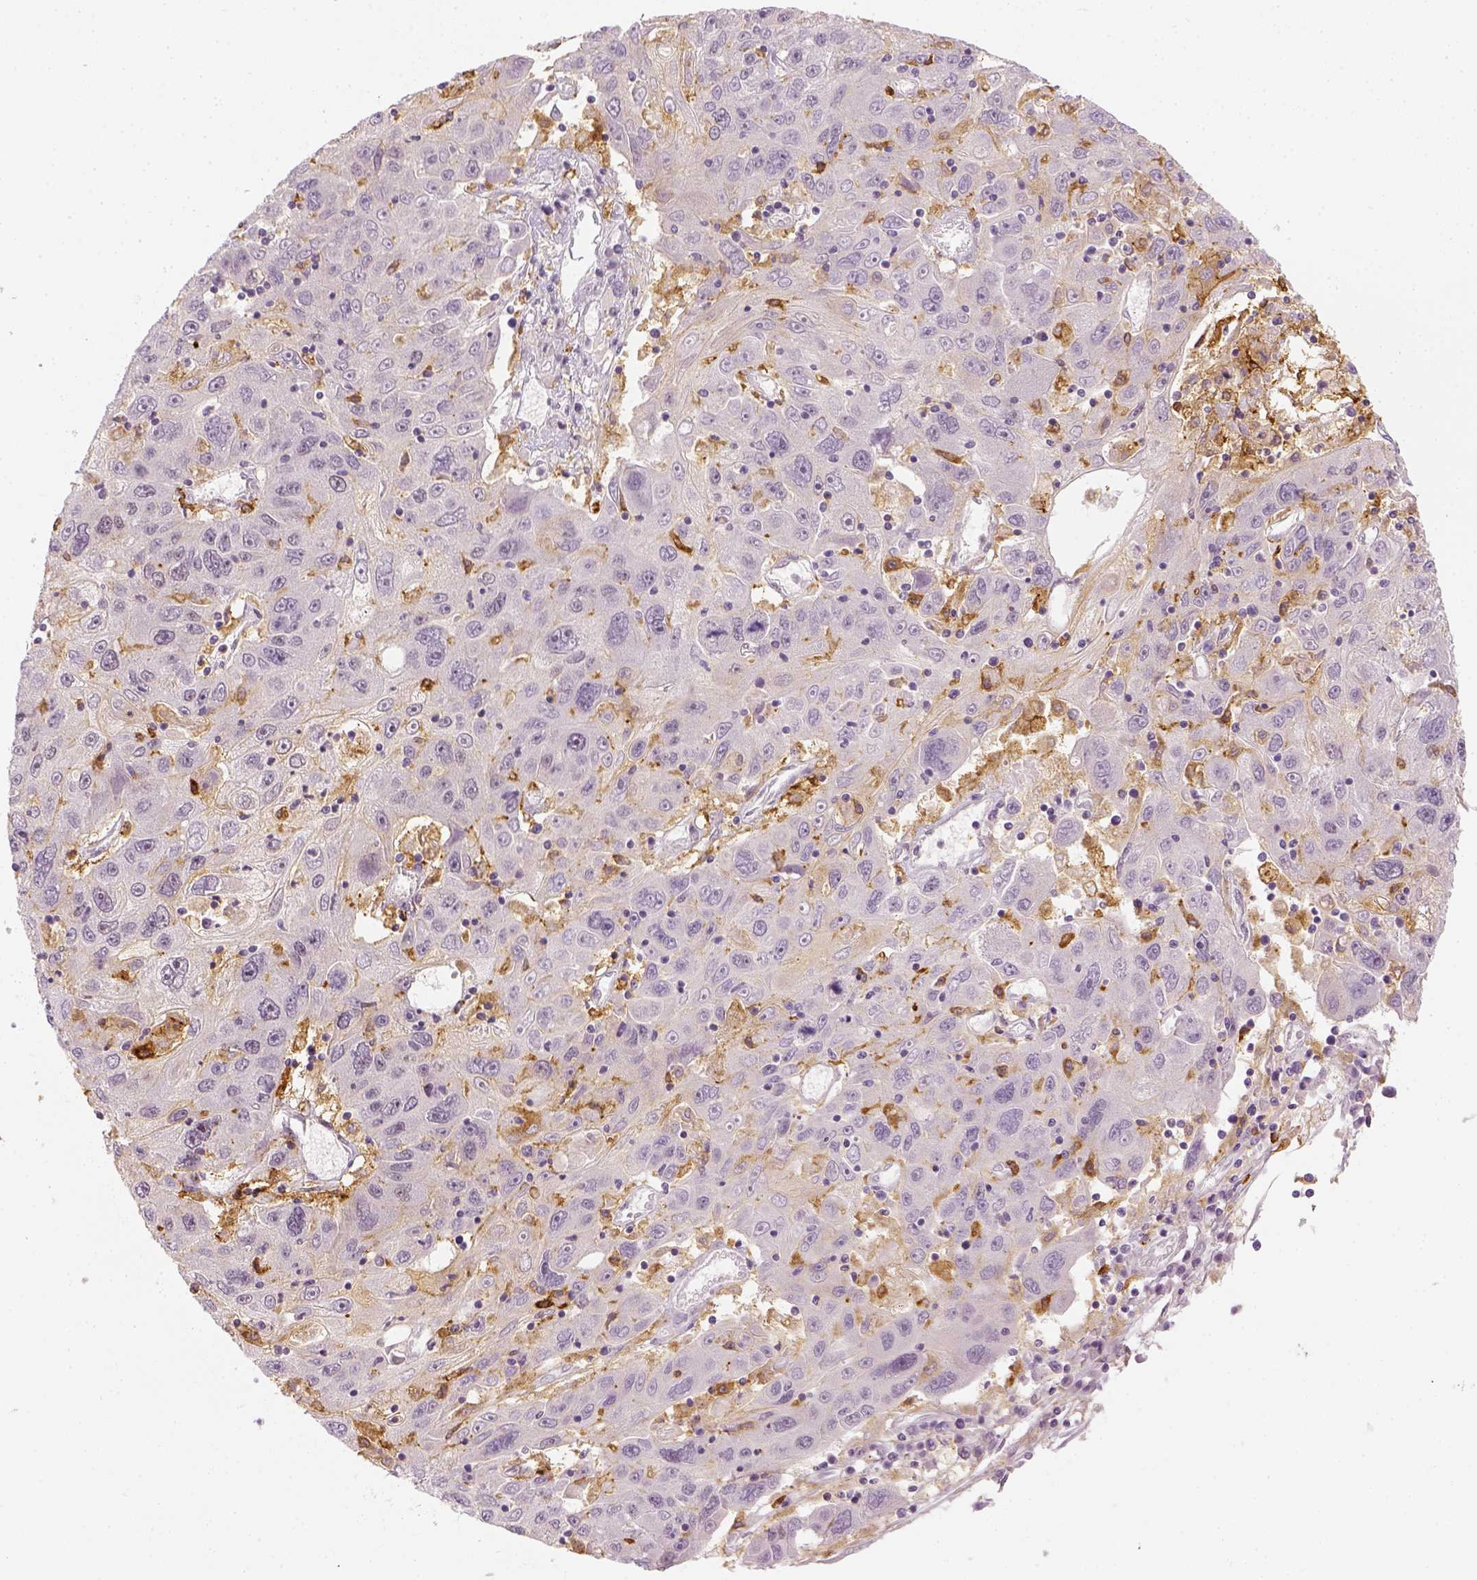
{"staining": {"intensity": "negative", "quantity": "none", "location": "none"}, "tissue": "stomach cancer", "cell_type": "Tumor cells", "image_type": "cancer", "snomed": [{"axis": "morphology", "description": "Adenocarcinoma, NOS"}, {"axis": "topography", "description": "Stomach"}], "caption": "A high-resolution image shows immunohistochemistry staining of stomach adenocarcinoma, which shows no significant staining in tumor cells.", "gene": "CD14", "patient": {"sex": "male", "age": 56}}